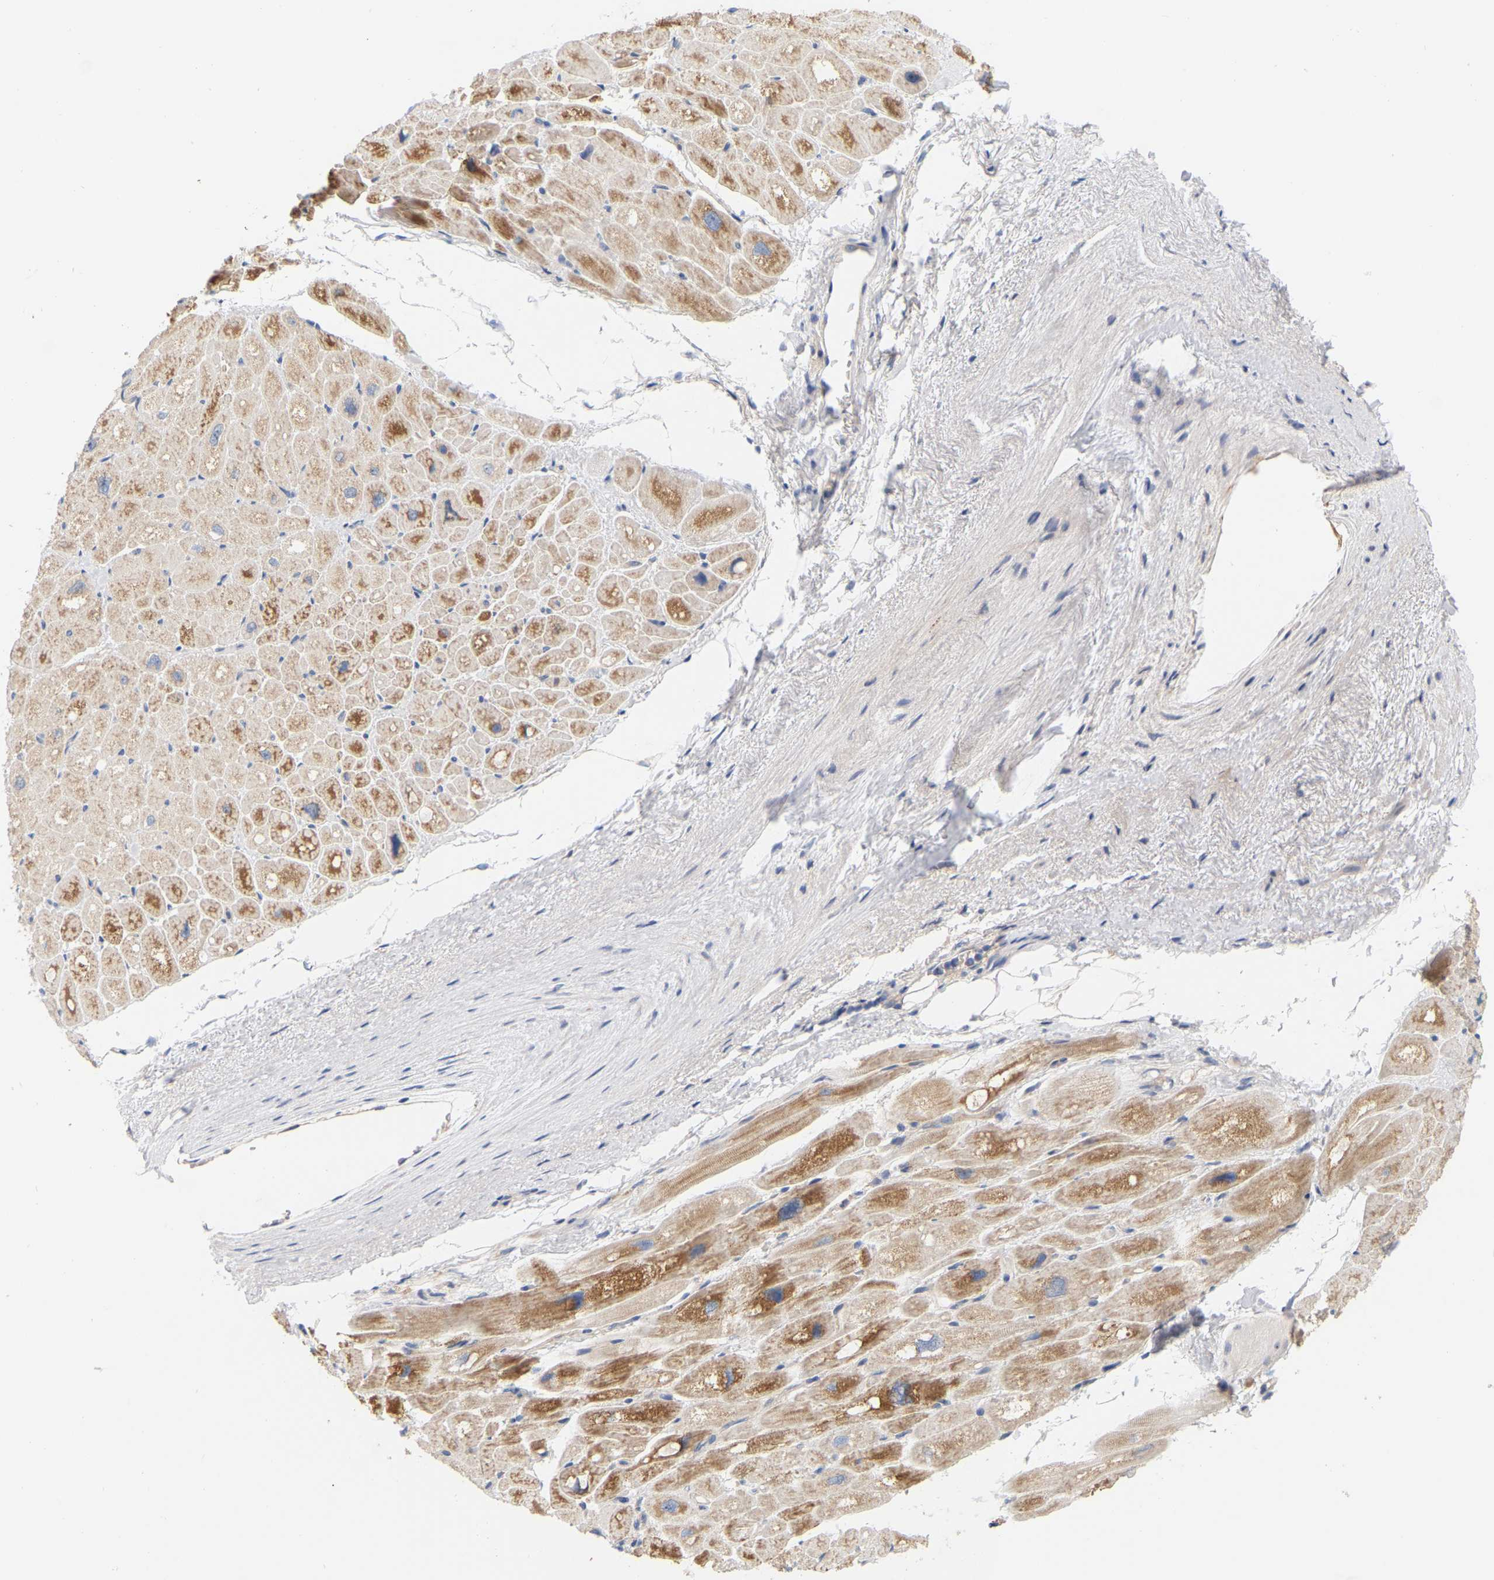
{"staining": {"intensity": "moderate", "quantity": ">75%", "location": "cytoplasmic/membranous"}, "tissue": "heart muscle", "cell_type": "Cardiomyocytes", "image_type": "normal", "snomed": [{"axis": "morphology", "description": "Normal tissue, NOS"}, {"axis": "topography", "description": "Heart"}], "caption": "Immunohistochemistry staining of normal heart muscle, which reveals medium levels of moderate cytoplasmic/membranous staining in approximately >75% of cardiomyocytes indicating moderate cytoplasmic/membranous protein expression. The staining was performed using DAB (3,3'-diaminobenzidine) (brown) for protein detection and nuclei were counterstained in hematoxylin (blue).", "gene": "MINDY4", "patient": {"sex": "male", "age": 49}}